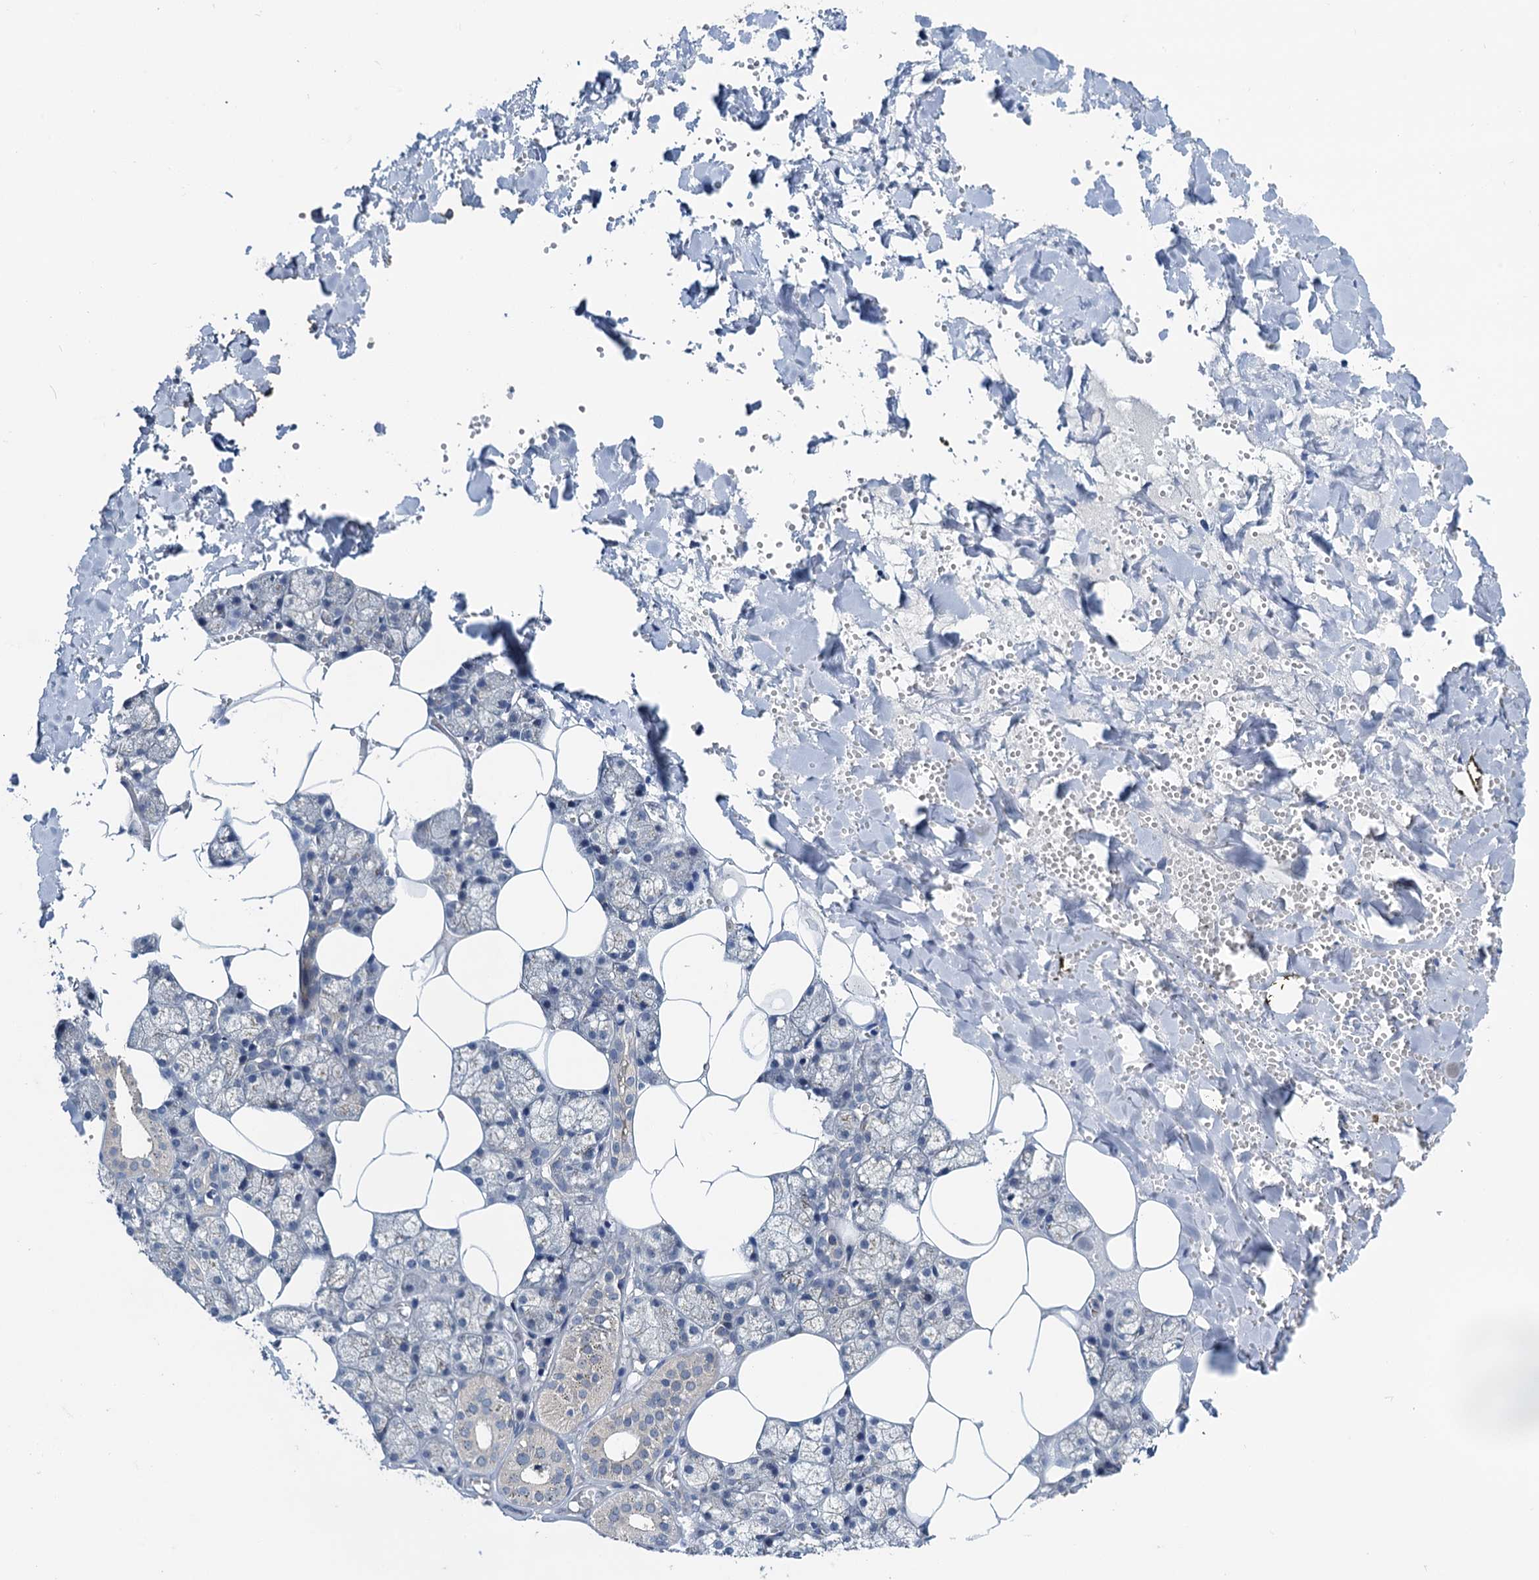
{"staining": {"intensity": "weak", "quantity": "<25%", "location": "cytoplasmic/membranous"}, "tissue": "salivary gland", "cell_type": "Glandular cells", "image_type": "normal", "snomed": [{"axis": "morphology", "description": "Normal tissue, NOS"}, {"axis": "topography", "description": "Salivary gland"}], "caption": "Glandular cells are negative for brown protein staining in normal salivary gland.", "gene": "RNF165", "patient": {"sex": "male", "age": 62}}